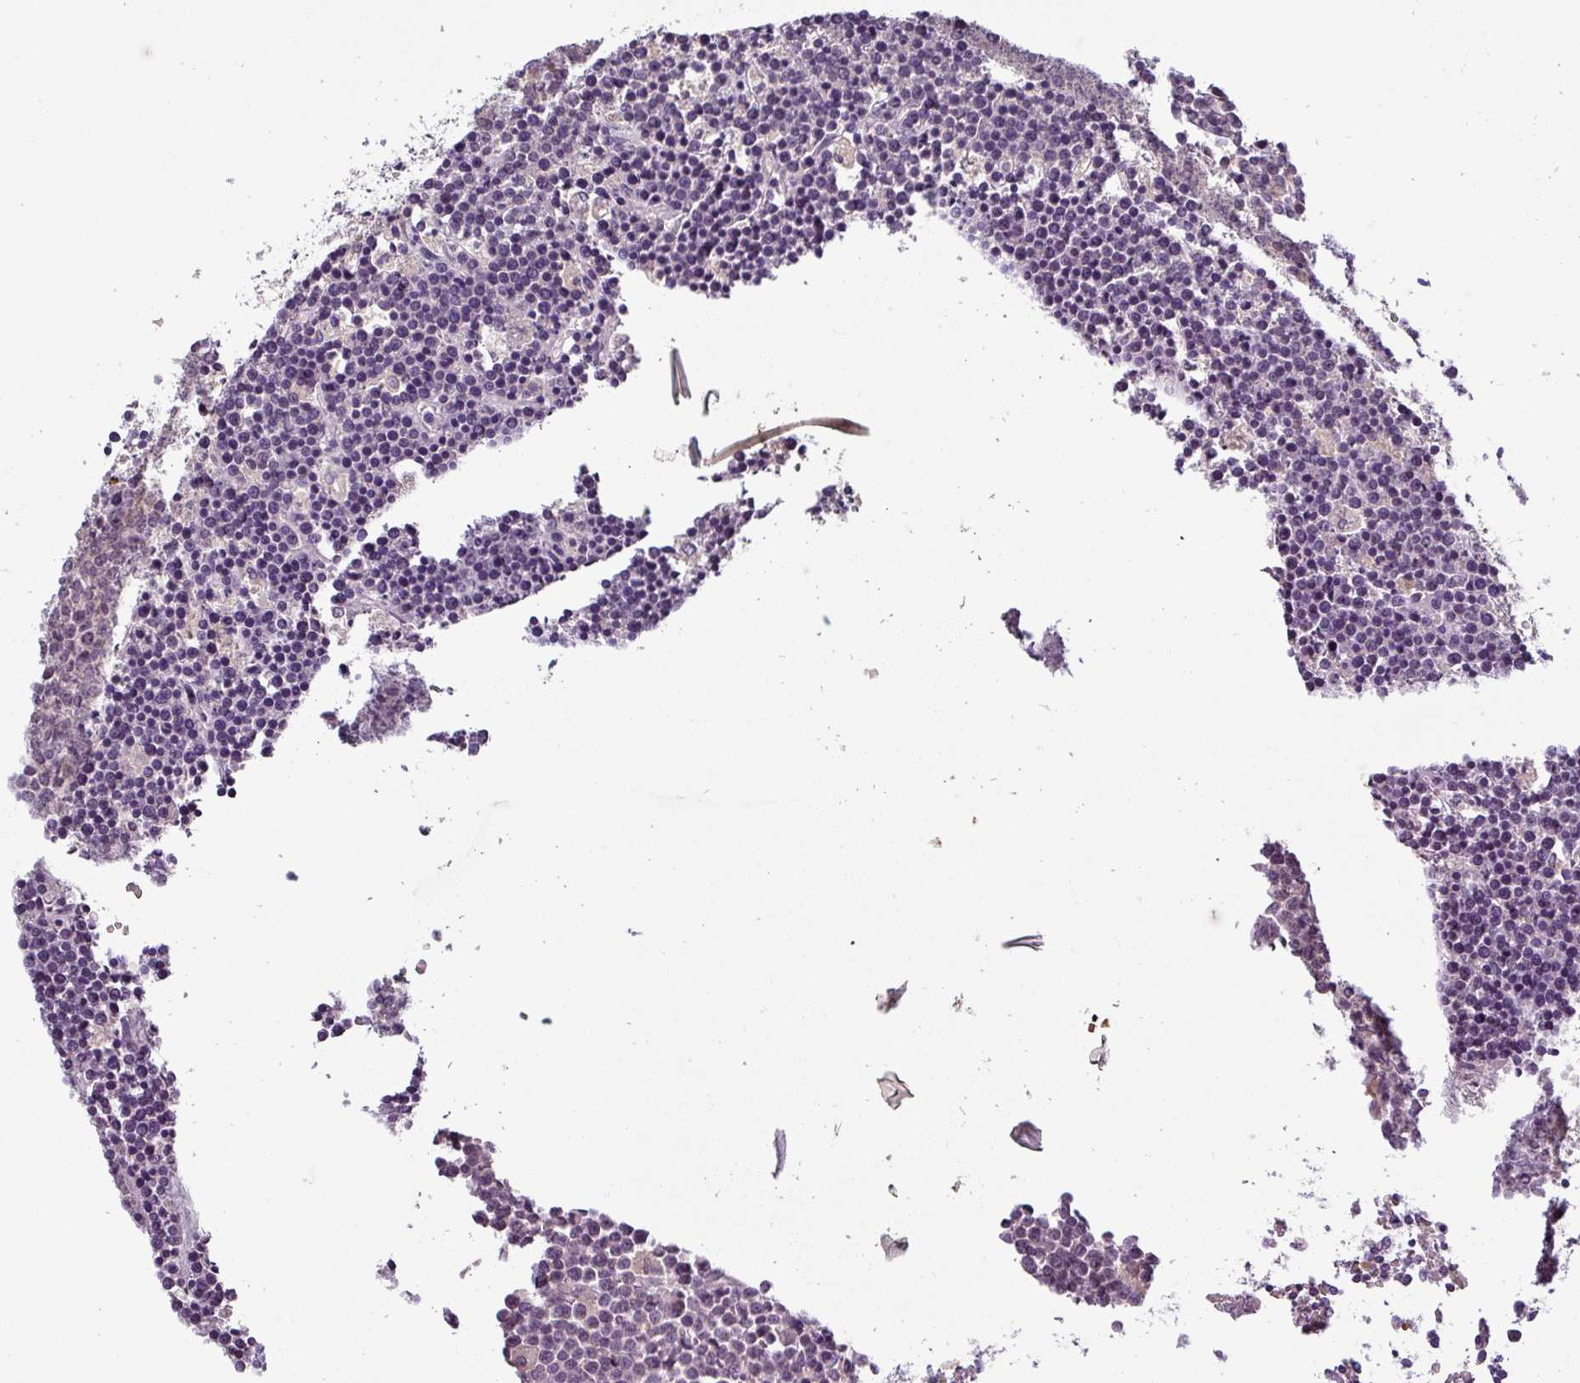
{"staining": {"intensity": "negative", "quantity": "none", "location": "none"}, "tissue": "lymphoma", "cell_type": "Tumor cells", "image_type": "cancer", "snomed": [{"axis": "morphology", "description": "Malignant lymphoma, non-Hodgkin's type, High grade"}, {"axis": "topography", "description": "Ovary"}], "caption": "Human high-grade malignant lymphoma, non-Hodgkin's type stained for a protein using IHC displays no staining in tumor cells.", "gene": "TMEM62", "patient": {"sex": "female", "age": 56}}